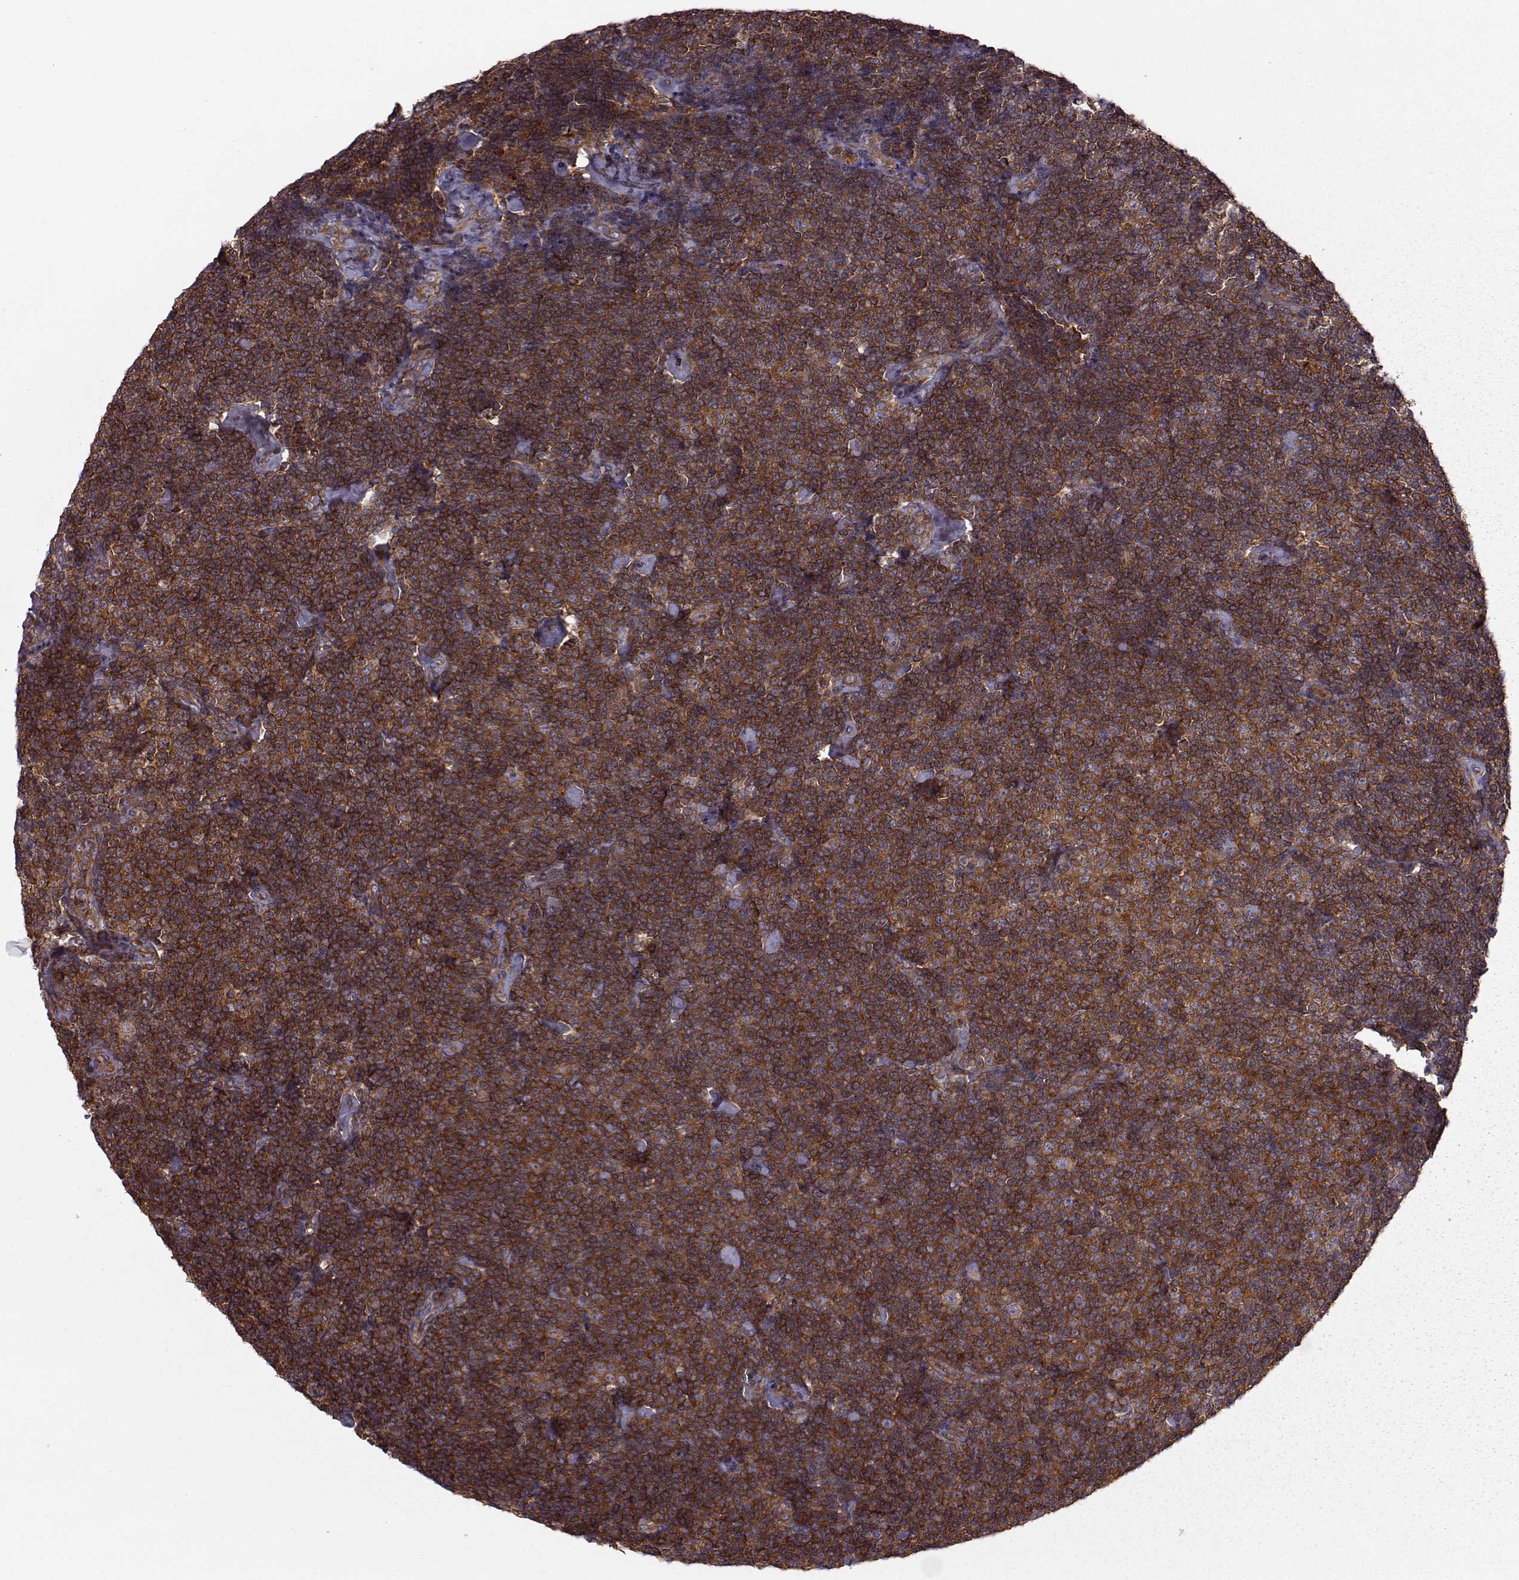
{"staining": {"intensity": "strong", "quantity": ">75%", "location": "cytoplasmic/membranous"}, "tissue": "lymphoma", "cell_type": "Tumor cells", "image_type": "cancer", "snomed": [{"axis": "morphology", "description": "Malignant lymphoma, non-Hodgkin's type, Low grade"}, {"axis": "topography", "description": "Lymph node"}], "caption": "Protein expression analysis of lymphoma reveals strong cytoplasmic/membranous staining in approximately >75% of tumor cells. (DAB (3,3'-diaminobenzidine) IHC with brightfield microscopy, high magnification).", "gene": "RABGAP1", "patient": {"sex": "male", "age": 81}}